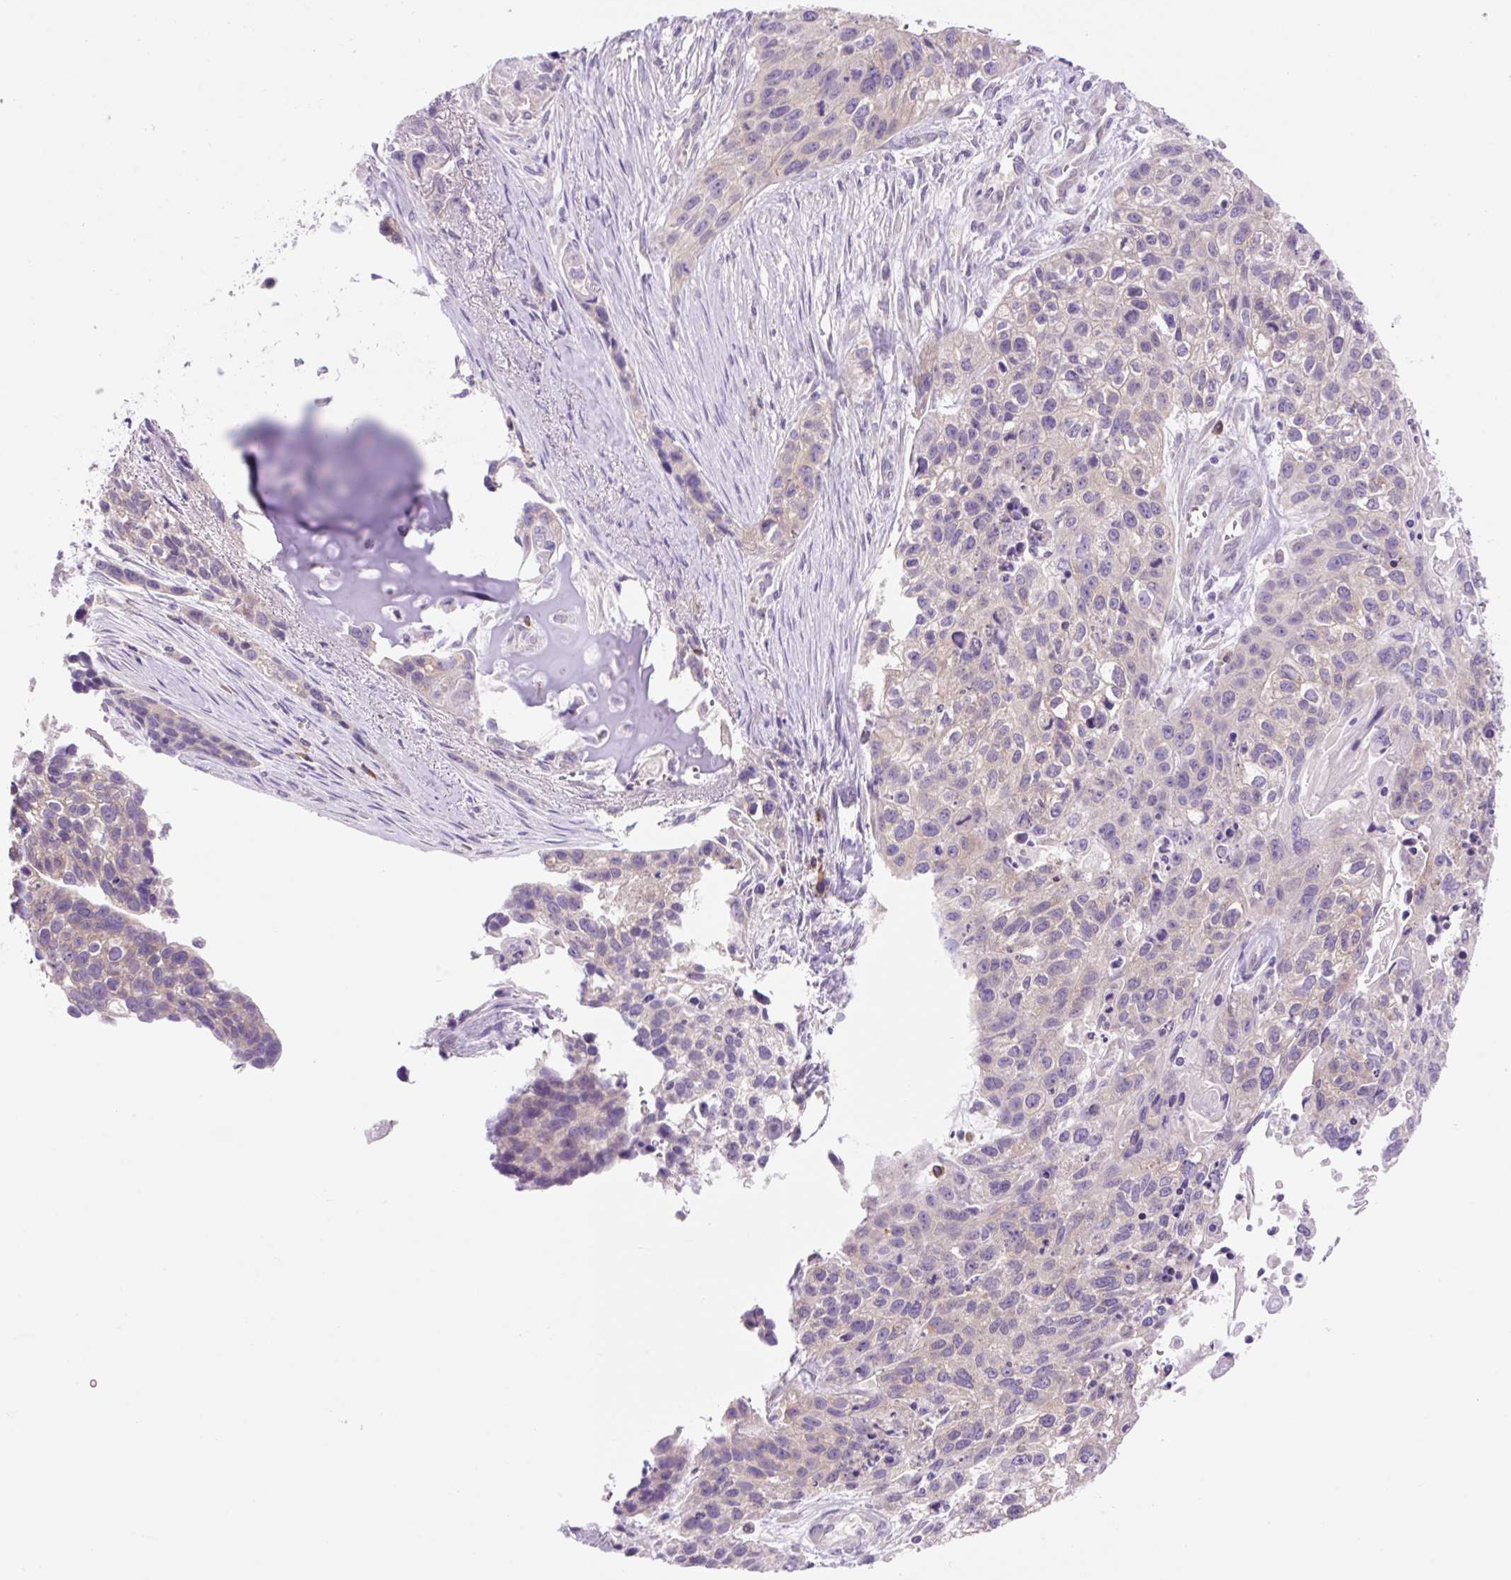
{"staining": {"intensity": "negative", "quantity": "none", "location": "none"}, "tissue": "lung cancer", "cell_type": "Tumor cells", "image_type": "cancer", "snomed": [{"axis": "morphology", "description": "Squamous cell carcinoma, NOS"}, {"axis": "topography", "description": "Lung"}], "caption": "DAB immunohistochemical staining of lung cancer (squamous cell carcinoma) exhibits no significant expression in tumor cells.", "gene": "CELF6", "patient": {"sex": "male", "age": 74}}